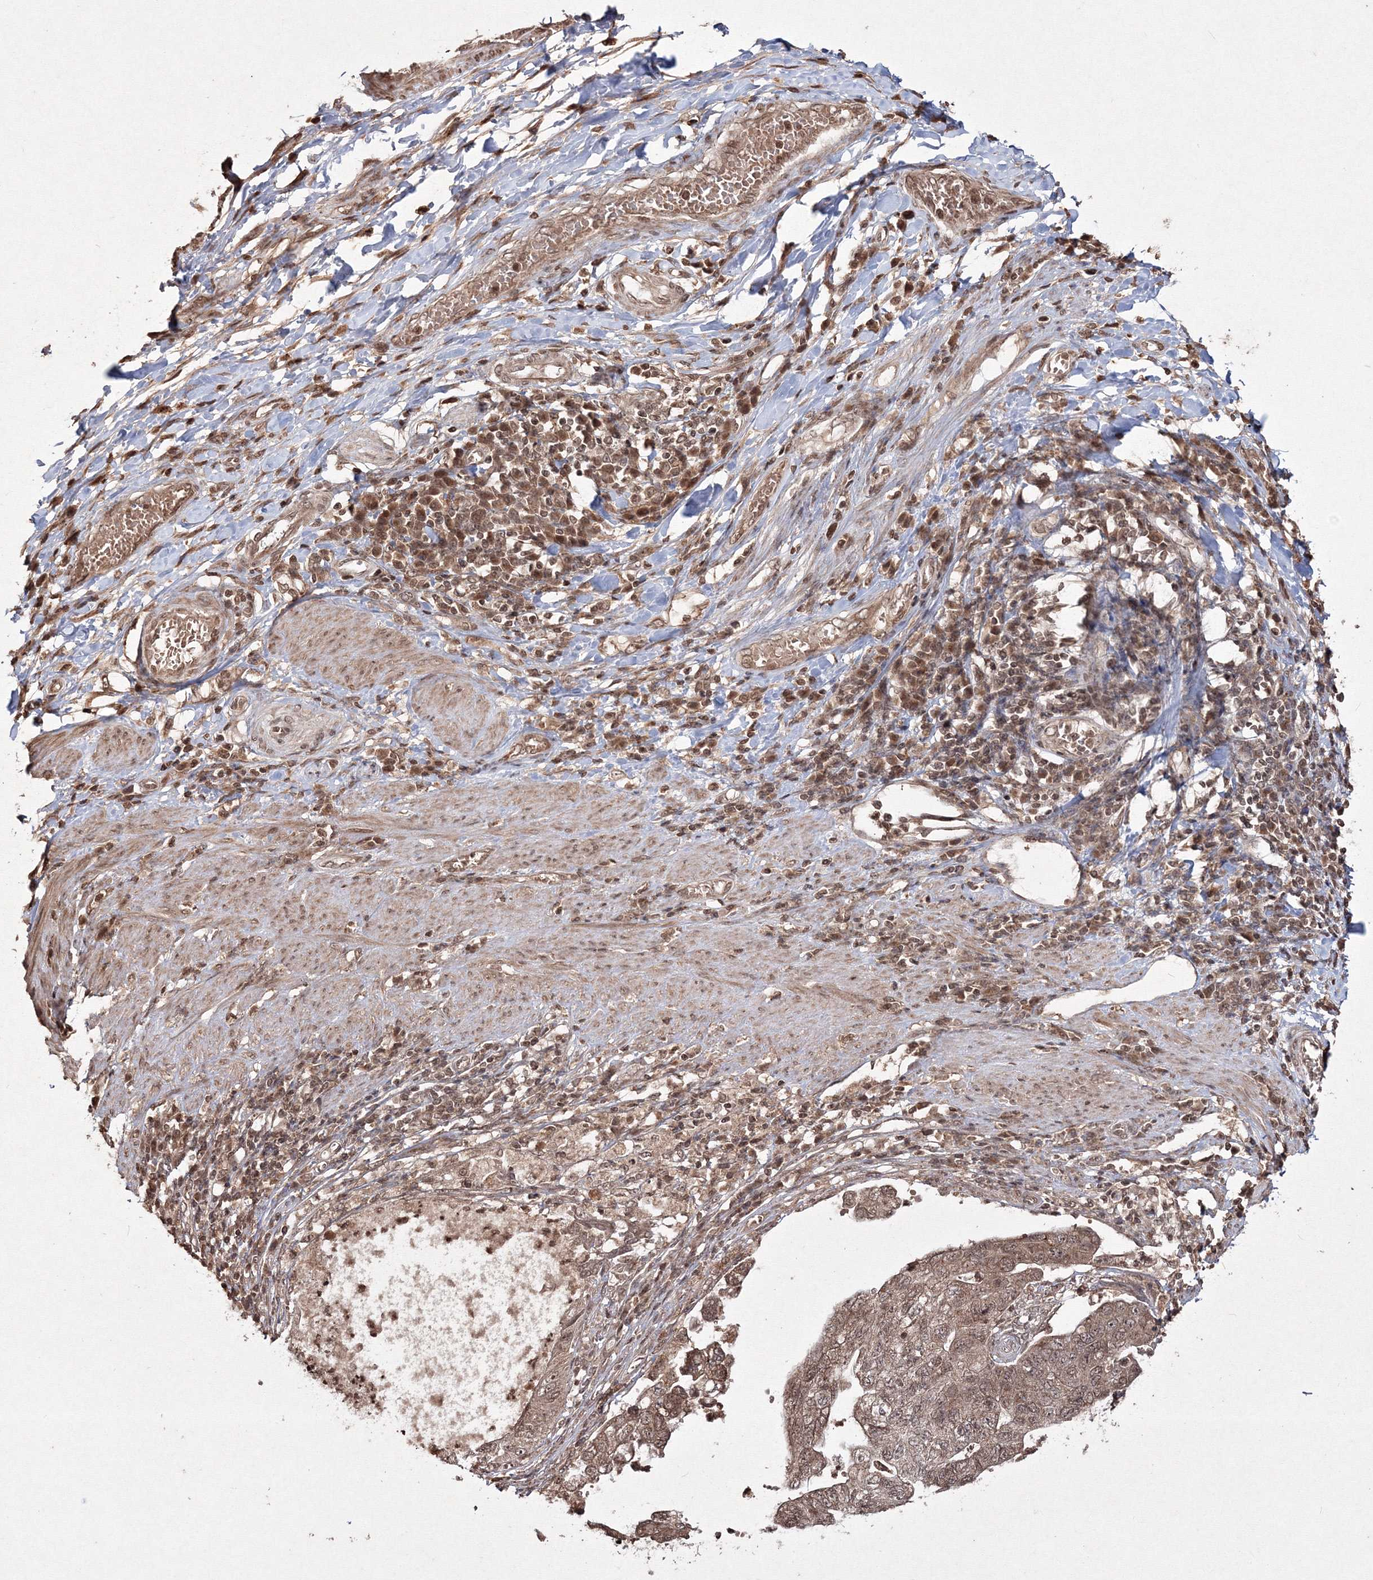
{"staining": {"intensity": "moderate", "quantity": ">75%", "location": "cytoplasmic/membranous,nuclear"}, "tissue": "stomach cancer", "cell_type": "Tumor cells", "image_type": "cancer", "snomed": [{"axis": "morphology", "description": "Adenocarcinoma, NOS"}, {"axis": "topography", "description": "Stomach"}], "caption": "Tumor cells demonstrate moderate cytoplasmic/membranous and nuclear staining in about >75% of cells in stomach cancer (adenocarcinoma). The staining was performed using DAB to visualize the protein expression in brown, while the nuclei were stained in blue with hematoxylin (Magnification: 20x).", "gene": "PEX13", "patient": {"sex": "male", "age": 59}}